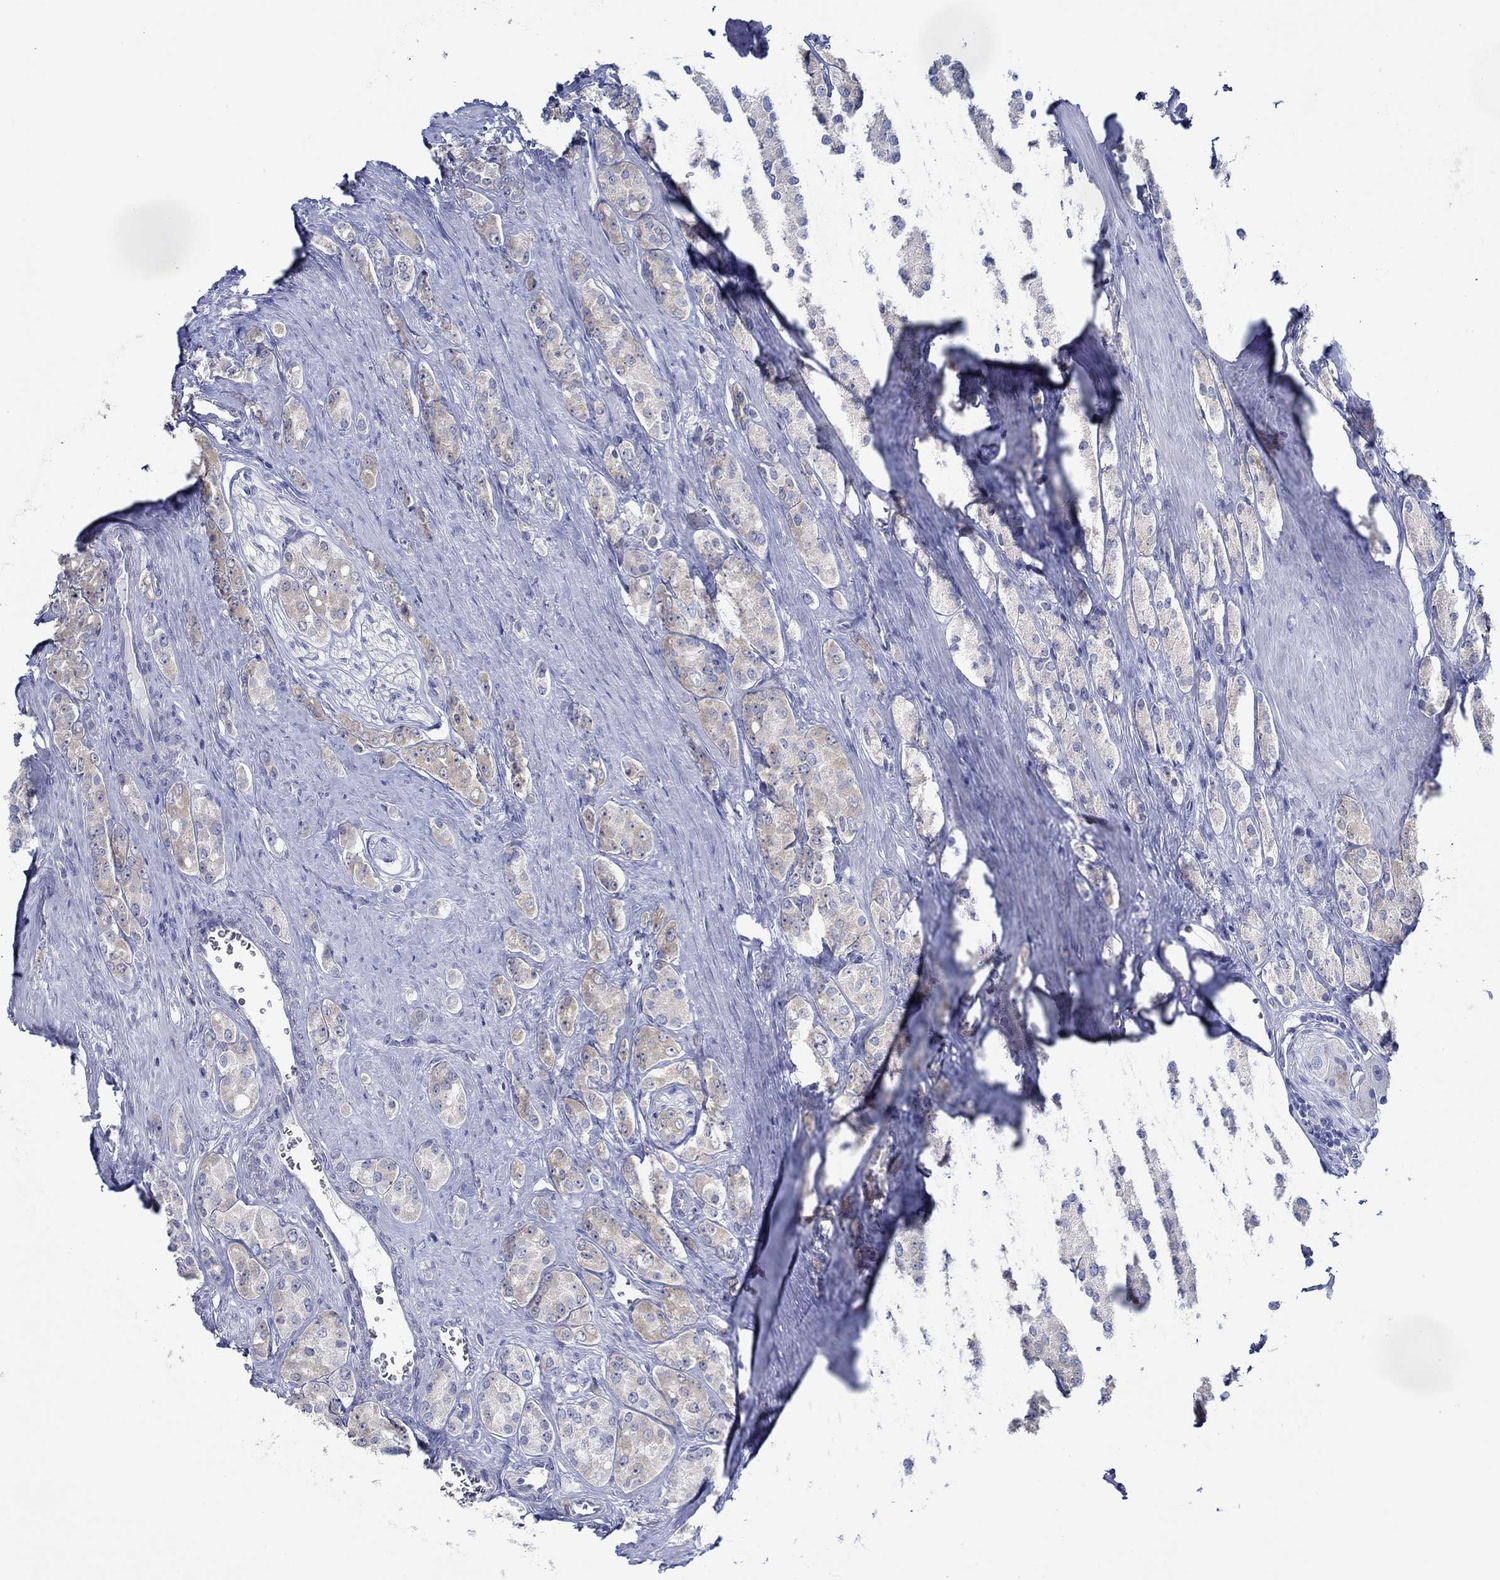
{"staining": {"intensity": "weak", "quantity": "<25%", "location": "cytoplasmic/membranous"}, "tissue": "prostate cancer", "cell_type": "Tumor cells", "image_type": "cancer", "snomed": [{"axis": "morphology", "description": "Adenocarcinoma, NOS"}, {"axis": "topography", "description": "Prostate"}], "caption": "High magnification brightfield microscopy of prostate adenocarcinoma stained with DAB (3,3'-diaminobenzidine) (brown) and counterstained with hematoxylin (blue): tumor cells show no significant expression.", "gene": "SLC27A3", "patient": {"sex": "male", "age": 67}}